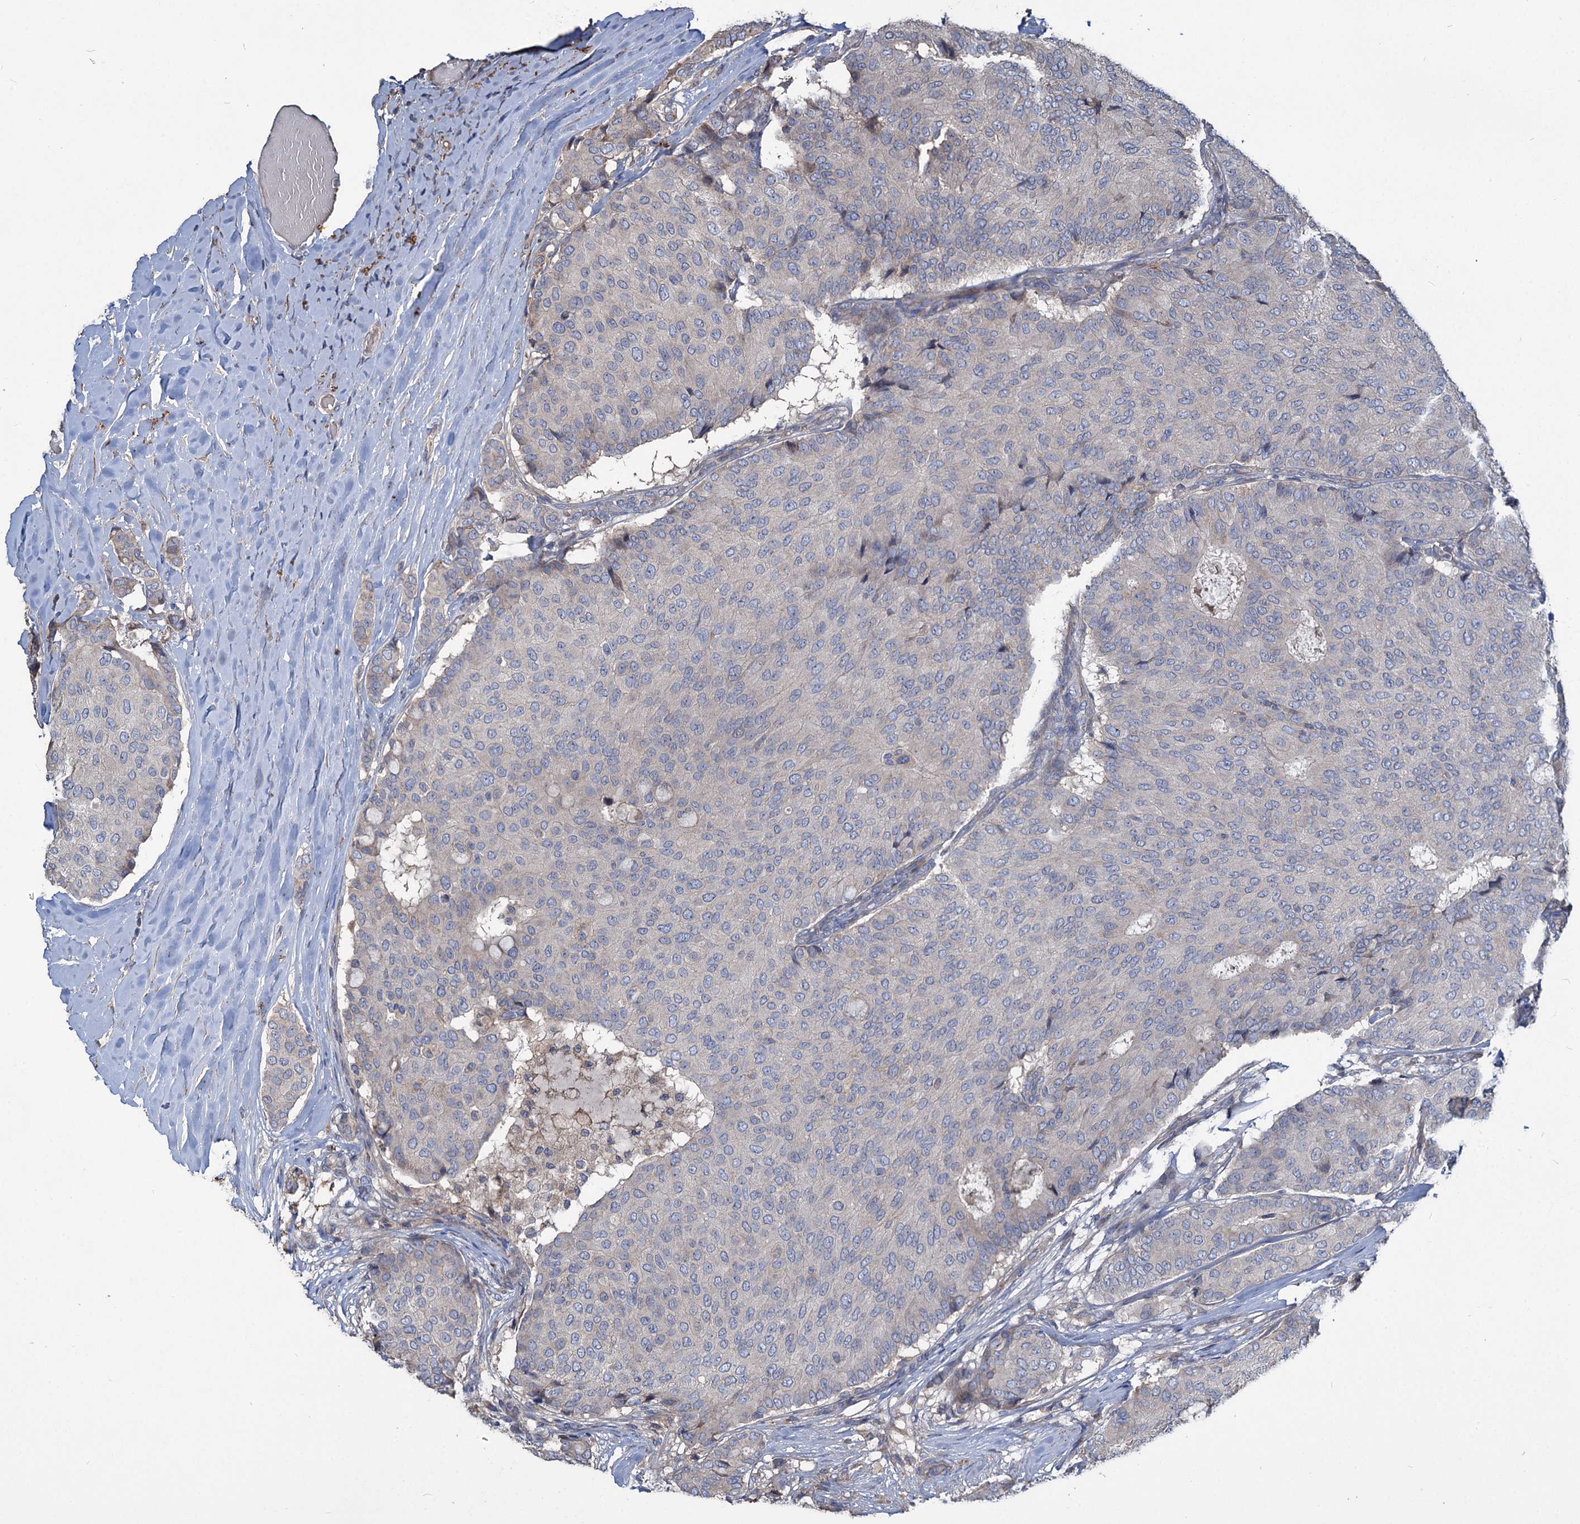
{"staining": {"intensity": "negative", "quantity": "none", "location": "none"}, "tissue": "breast cancer", "cell_type": "Tumor cells", "image_type": "cancer", "snomed": [{"axis": "morphology", "description": "Duct carcinoma"}, {"axis": "topography", "description": "Breast"}], "caption": "Immunohistochemistry (IHC) of human breast cancer exhibits no expression in tumor cells.", "gene": "URAD", "patient": {"sex": "female", "age": 75}}